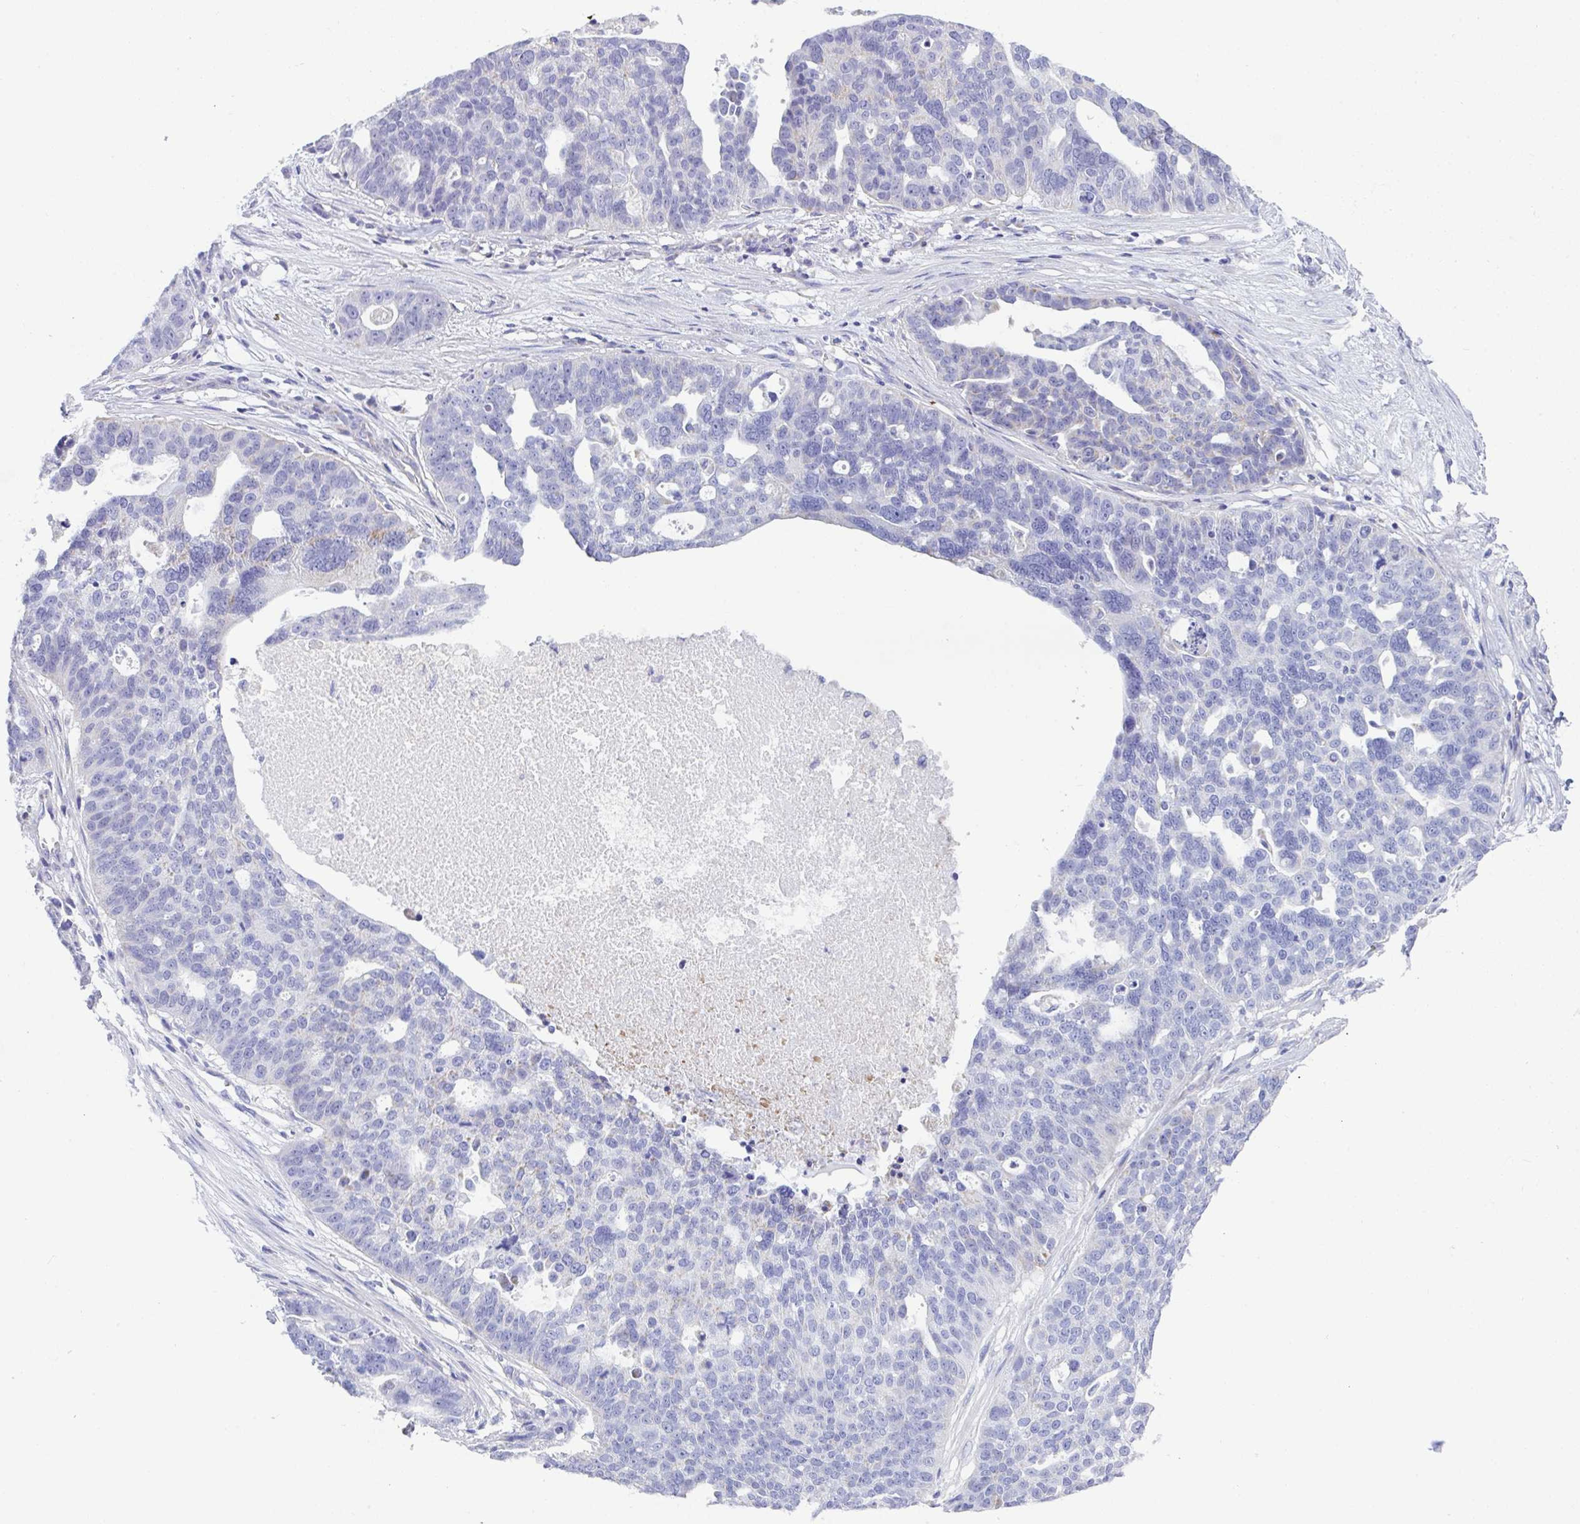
{"staining": {"intensity": "negative", "quantity": "none", "location": "none"}, "tissue": "ovarian cancer", "cell_type": "Tumor cells", "image_type": "cancer", "snomed": [{"axis": "morphology", "description": "Cystadenocarcinoma, serous, NOS"}, {"axis": "topography", "description": "Ovary"}], "caption": "Tumor cells show no significant staining in ovarian cancer (serous cystadenocarcinoma).", "gene": "DOK7", "patient": {"sex": "female", "age": 59}}